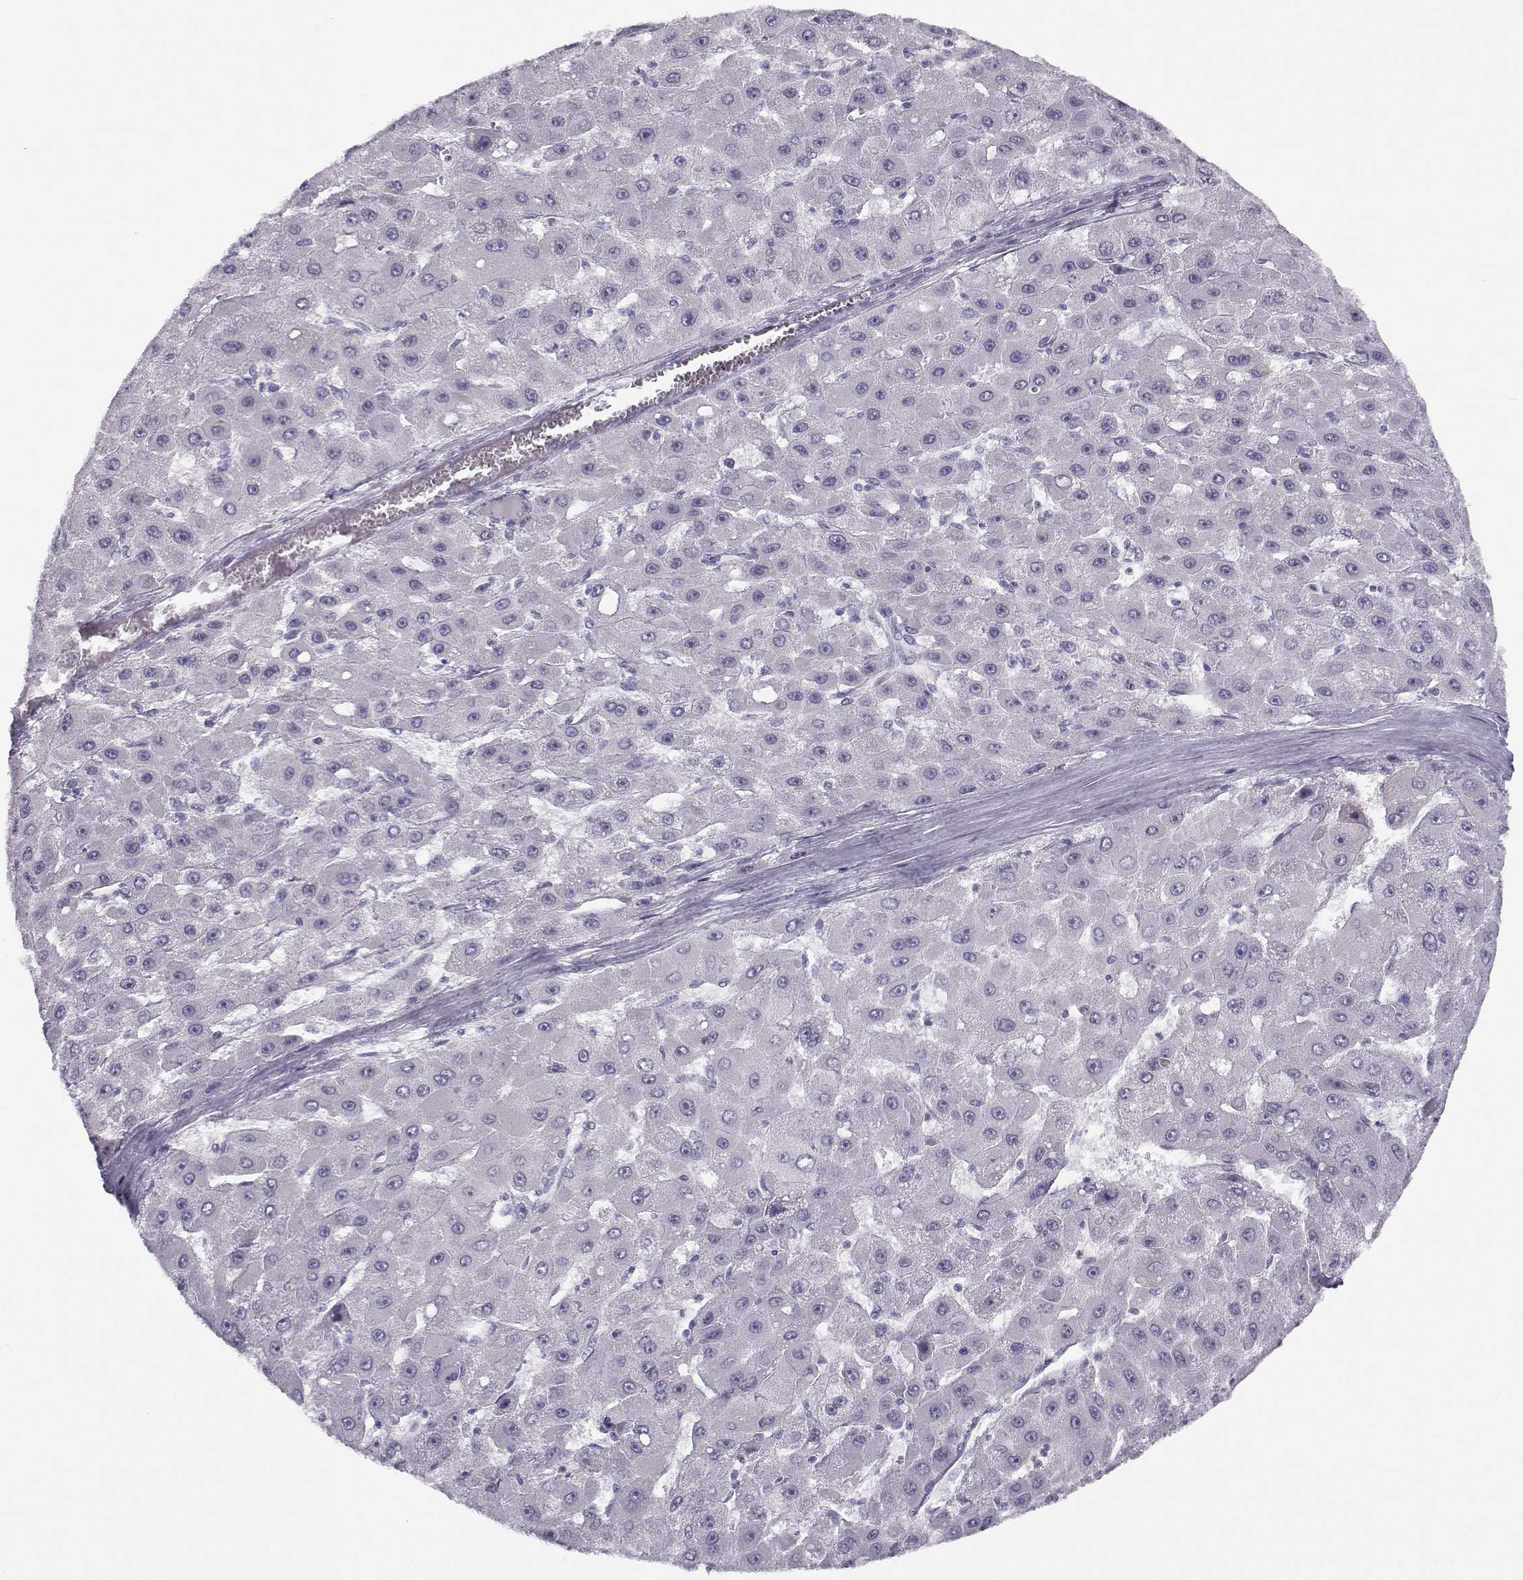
{"staining": {"intensity": "negative", "quantity": "none", "location": "none"}, "tissue": "liver cancer", "cell_type": "Tumor cells", "image_type": "cancer", "snomed": [{"axis": "morphology", "description": "Carcinoma, Hepatocellular, NOS"}, {"axis": "topography", "description": "Liver"}], "caption": "A histopathology image of liver hepatocellular carcinoma stained for a protein demonstrates no brown staining in tumor cells.", "gene": "CFAP77", "patient": {"sex": "female", "age": 25}}